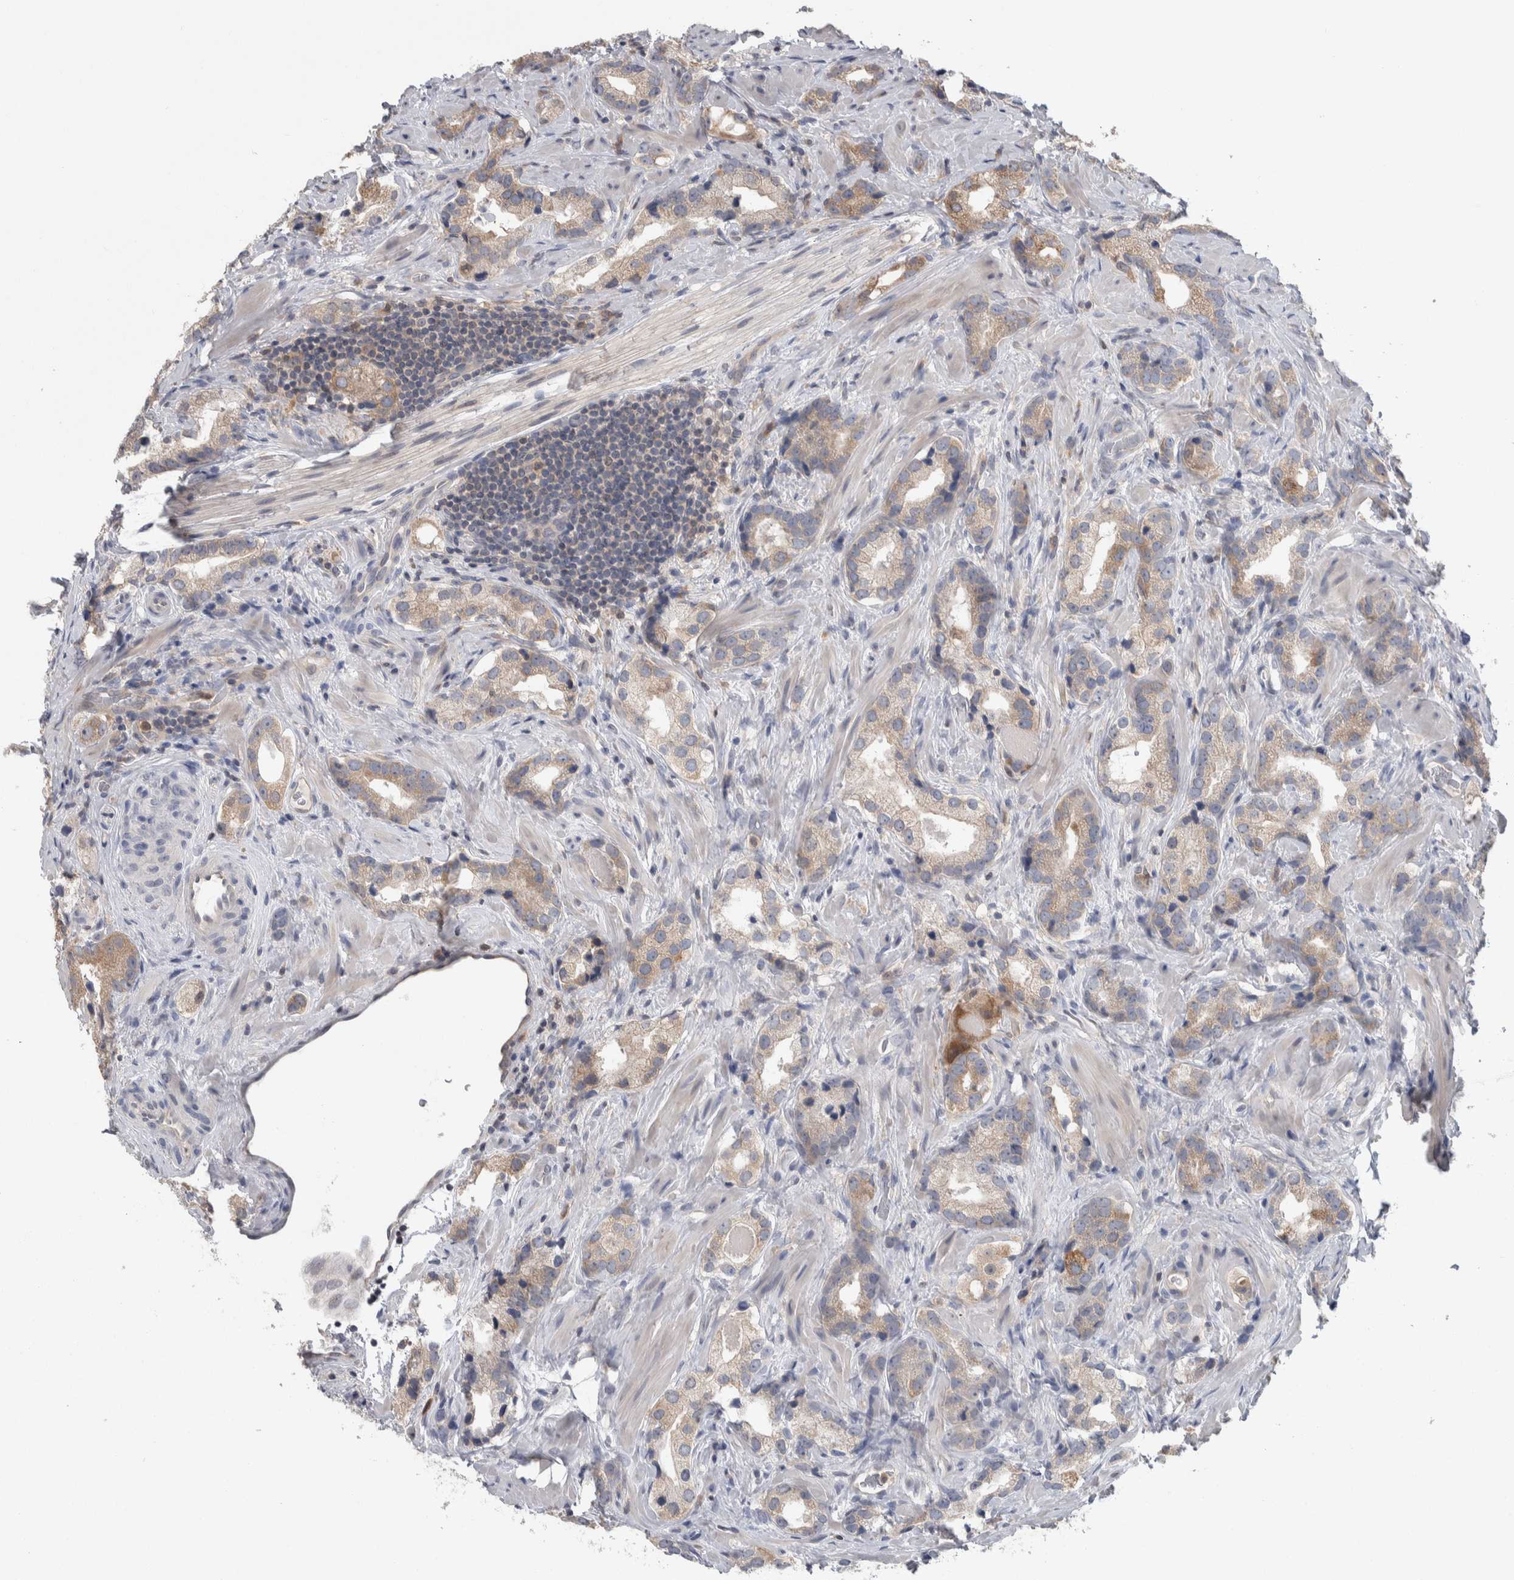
{"staining": {"intensity": "weak", "quantity": "25%-75%", "location": "cytoplasmic/membranous"}, "tissue": "prostate cancer", "cell_type": "Tumor cells", "image_type": "cancer", "snomed": [{"axis": "morphology", "description": "Adenocarcinoma, High grade"}, {"axis": "topography", "description": "Prostate"}], "caption": "High-magnification brightfield microscopy of adenocarcinoma (high-grade) (prostate) stained with DAB (3,3'-diaminobenzidine) (brown) and counterstained with hematoxylin (blue). tumor cells exhibit weak cytoplasmic/membranous positivity is present in approximately25%-75% of cells. (DAB = brown stain, brightfield microscopy at high magnification).", "gene": "HTATIP2", "patient": {"sex": "male", "age": 63}}